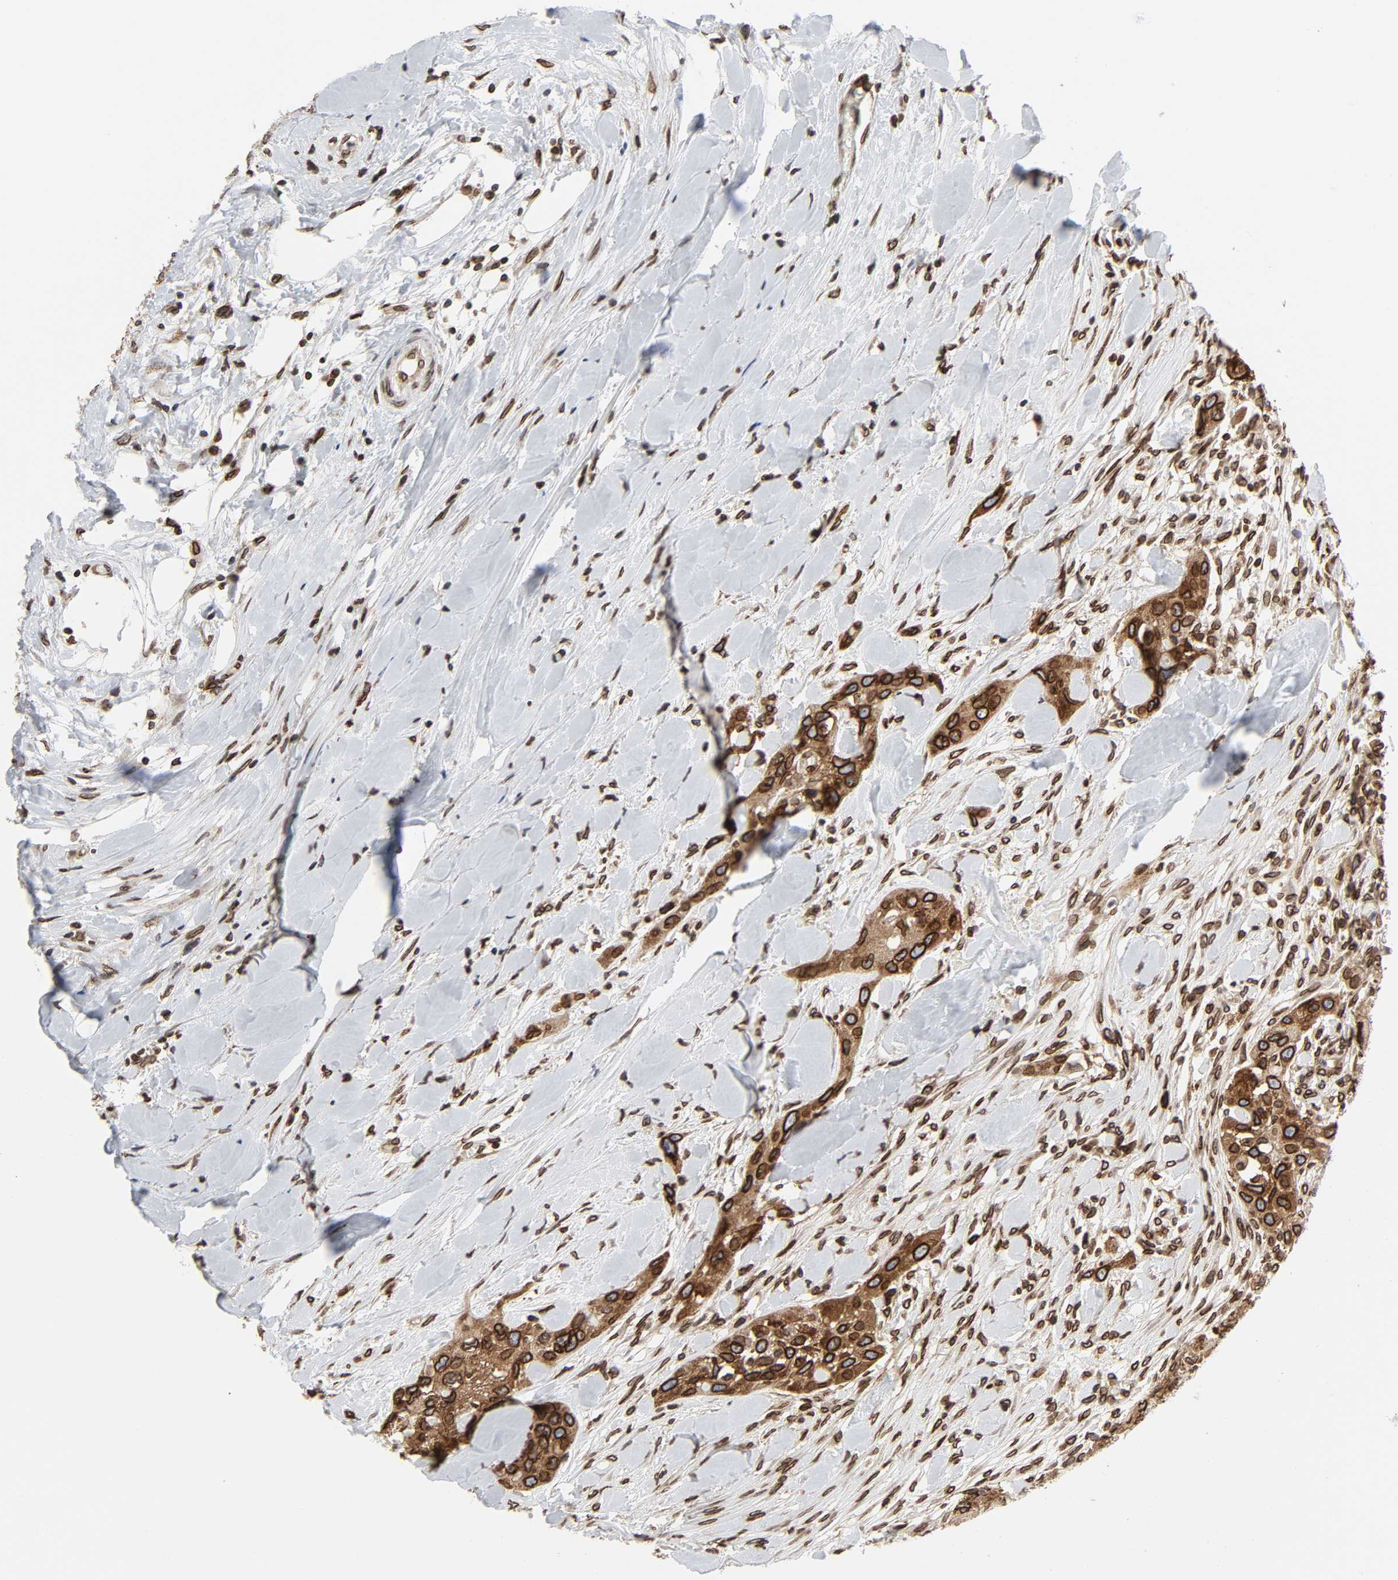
{"staining": {"intensity": "strong", "quantity": ">75%", "location": "cytoplasmic/membranous,nuclear"}, "tissue": "head and neck cancer", "cell_type": "Tumor cells", "image_type": "cancer", "snomed": [{"axis": "morphology", "description": "Neoplasm, malignant, NOS"}, {"axis": "topography", "description": "Salivary gland"}, {"axis": "topography", "description": "Head-Neck"}], "caption": "Protein expression by IHC shows strong cytoplasmic/membranous and nuclear expression in about >75% of tumor cells in malignant neoplasm (head and neck).", "gene": "RANGAP1", "patient": {"sex": "male", "age": 43}}